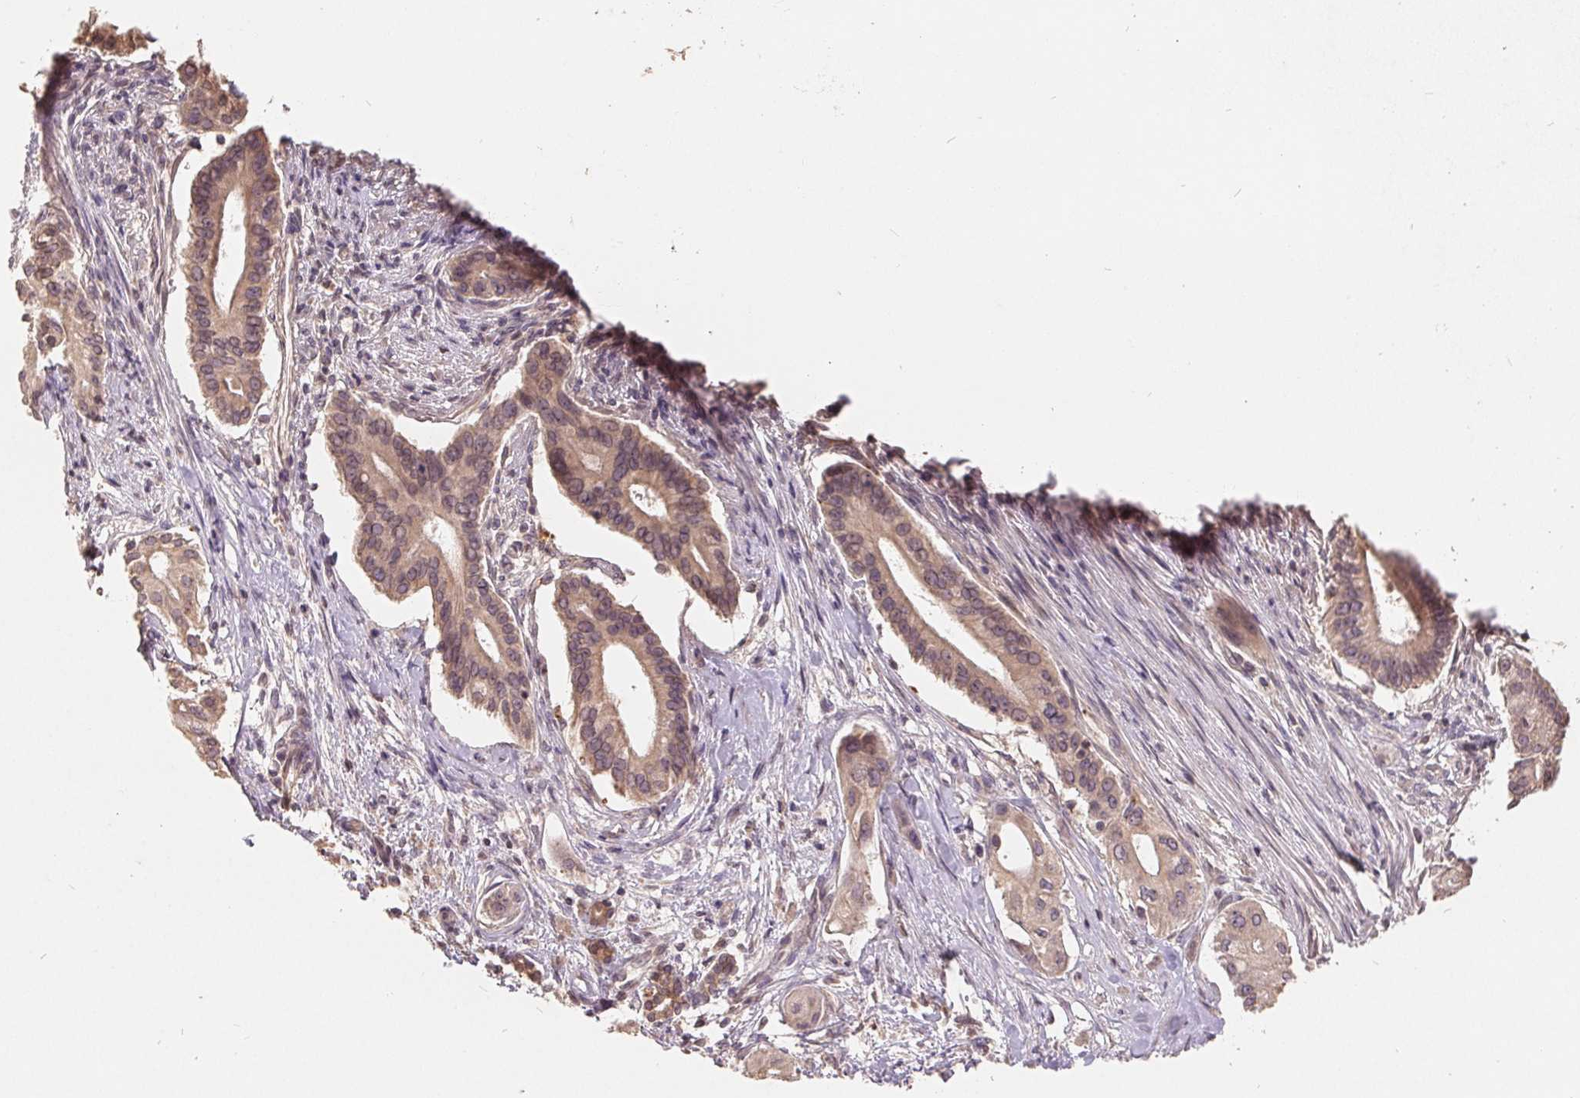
{"staining": {"intensity": "weak", "quantity": ">75%", "location": "cytoplasmic/membranous"}, "tissue": "pancreatic cancer", "cell_type": "Tumor cells", "image_type": "cancer", "snomed": [{"axis": "morphology", "description": "Adenocarcinoma, NOS"}, {"axis": "topography", "description": "Pancreas"}], "caption": "Approximately >75% of tumor cells in pancreatic adenocarcinoma reveal weak cytoplasmic/membranous protein staining as visualized by brown immunohistochemical staining.", "gene": "CDIPT", "patient": {"sex": "female", "age": 68}}